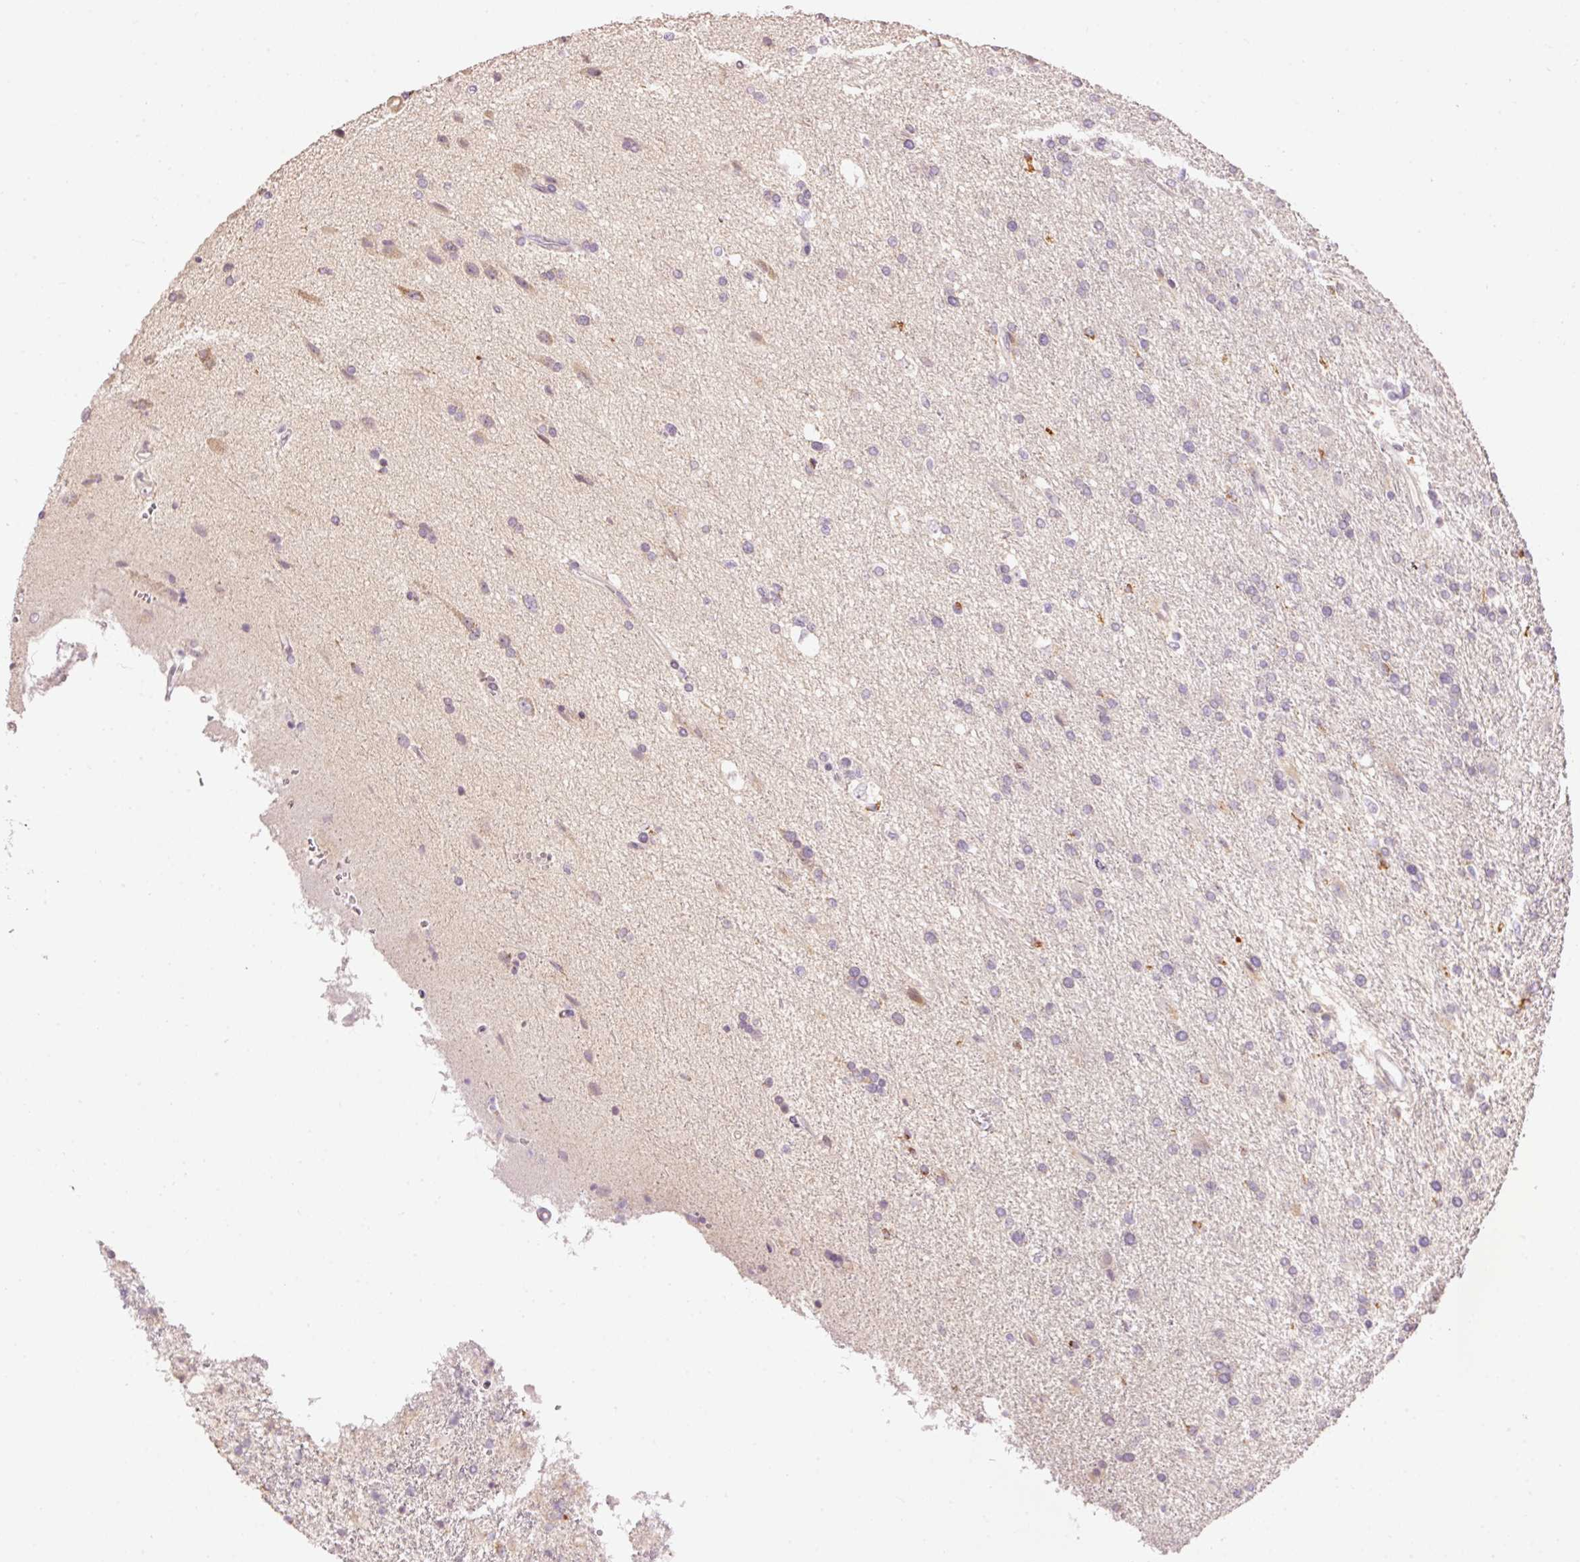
{"staining": {"intensity": "negative", "quantity": "none", "location": "none"}, "tissue": "glioma", "cell_type": "Tumor cells", "image_type": "cancer", "snomed": [{"axis": "morphology", "description": "Glioma, malignant, High grade"}, {"axis": "topography", "description": "Brain"}], "caption": "This is an immunohistochemistry image of high-grade glioma (malignant). There is no staining in tumor cells.", "gene": "ABHD11", "patient": {"sex": "male", "age": 56}}